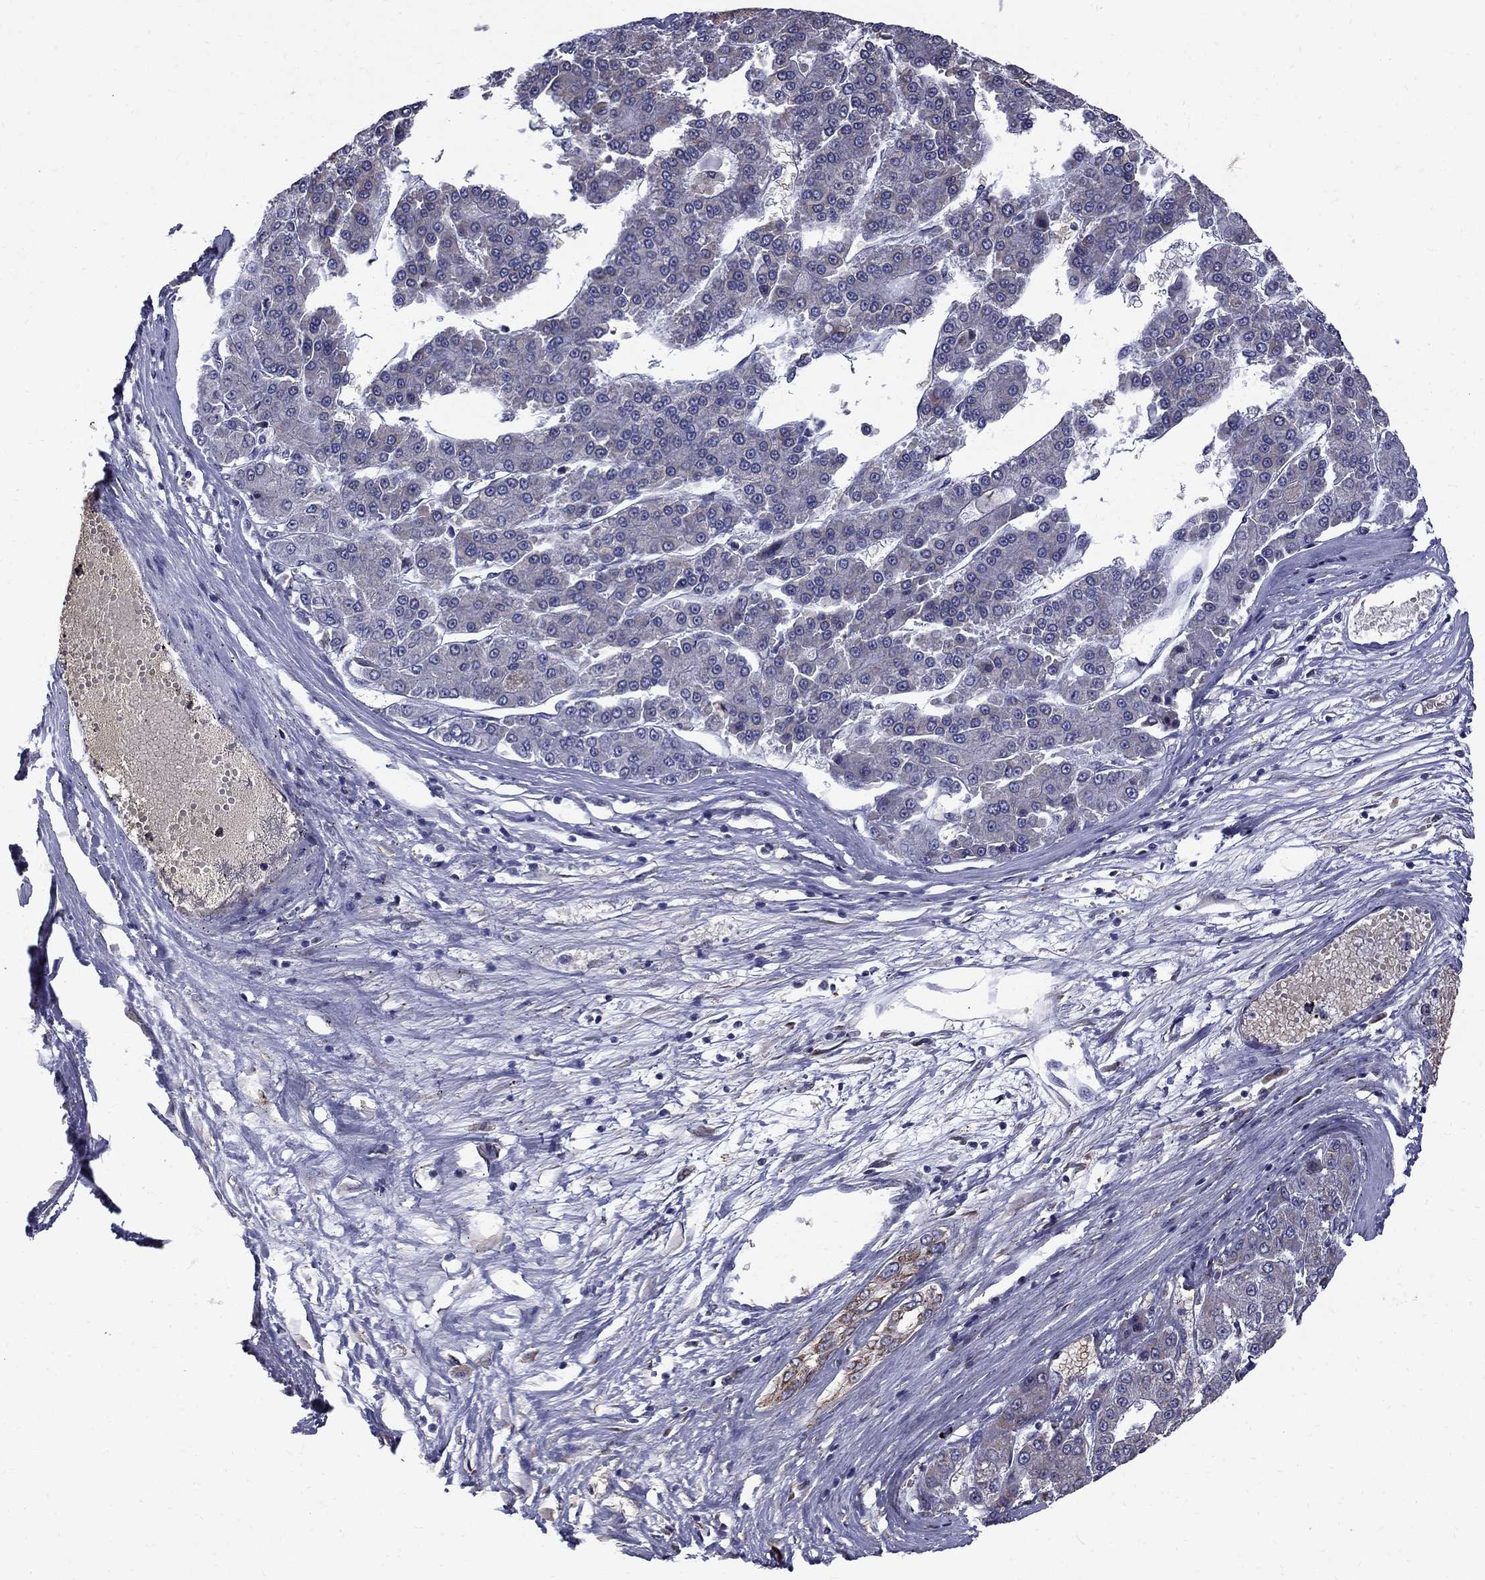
{"staining": {"intensity": "negative", "quantity": "none", "location": "none"}, "tissue": "liver cancer", "cell_type": "Tumor cells", "image_type": "cancer", "snomed": [{"axis": "morphology", "description": "Carcinoma, Hepatocellular, NOS"}, {"axis": "topography", "description": "Liver"}], "caption": "Micrograph shows no protein expression in tumor cells of hepatocellular carcinoma (liver) tissue.", "gene": "HSPB2", "patient": {"sex": "male", "age": 70}}